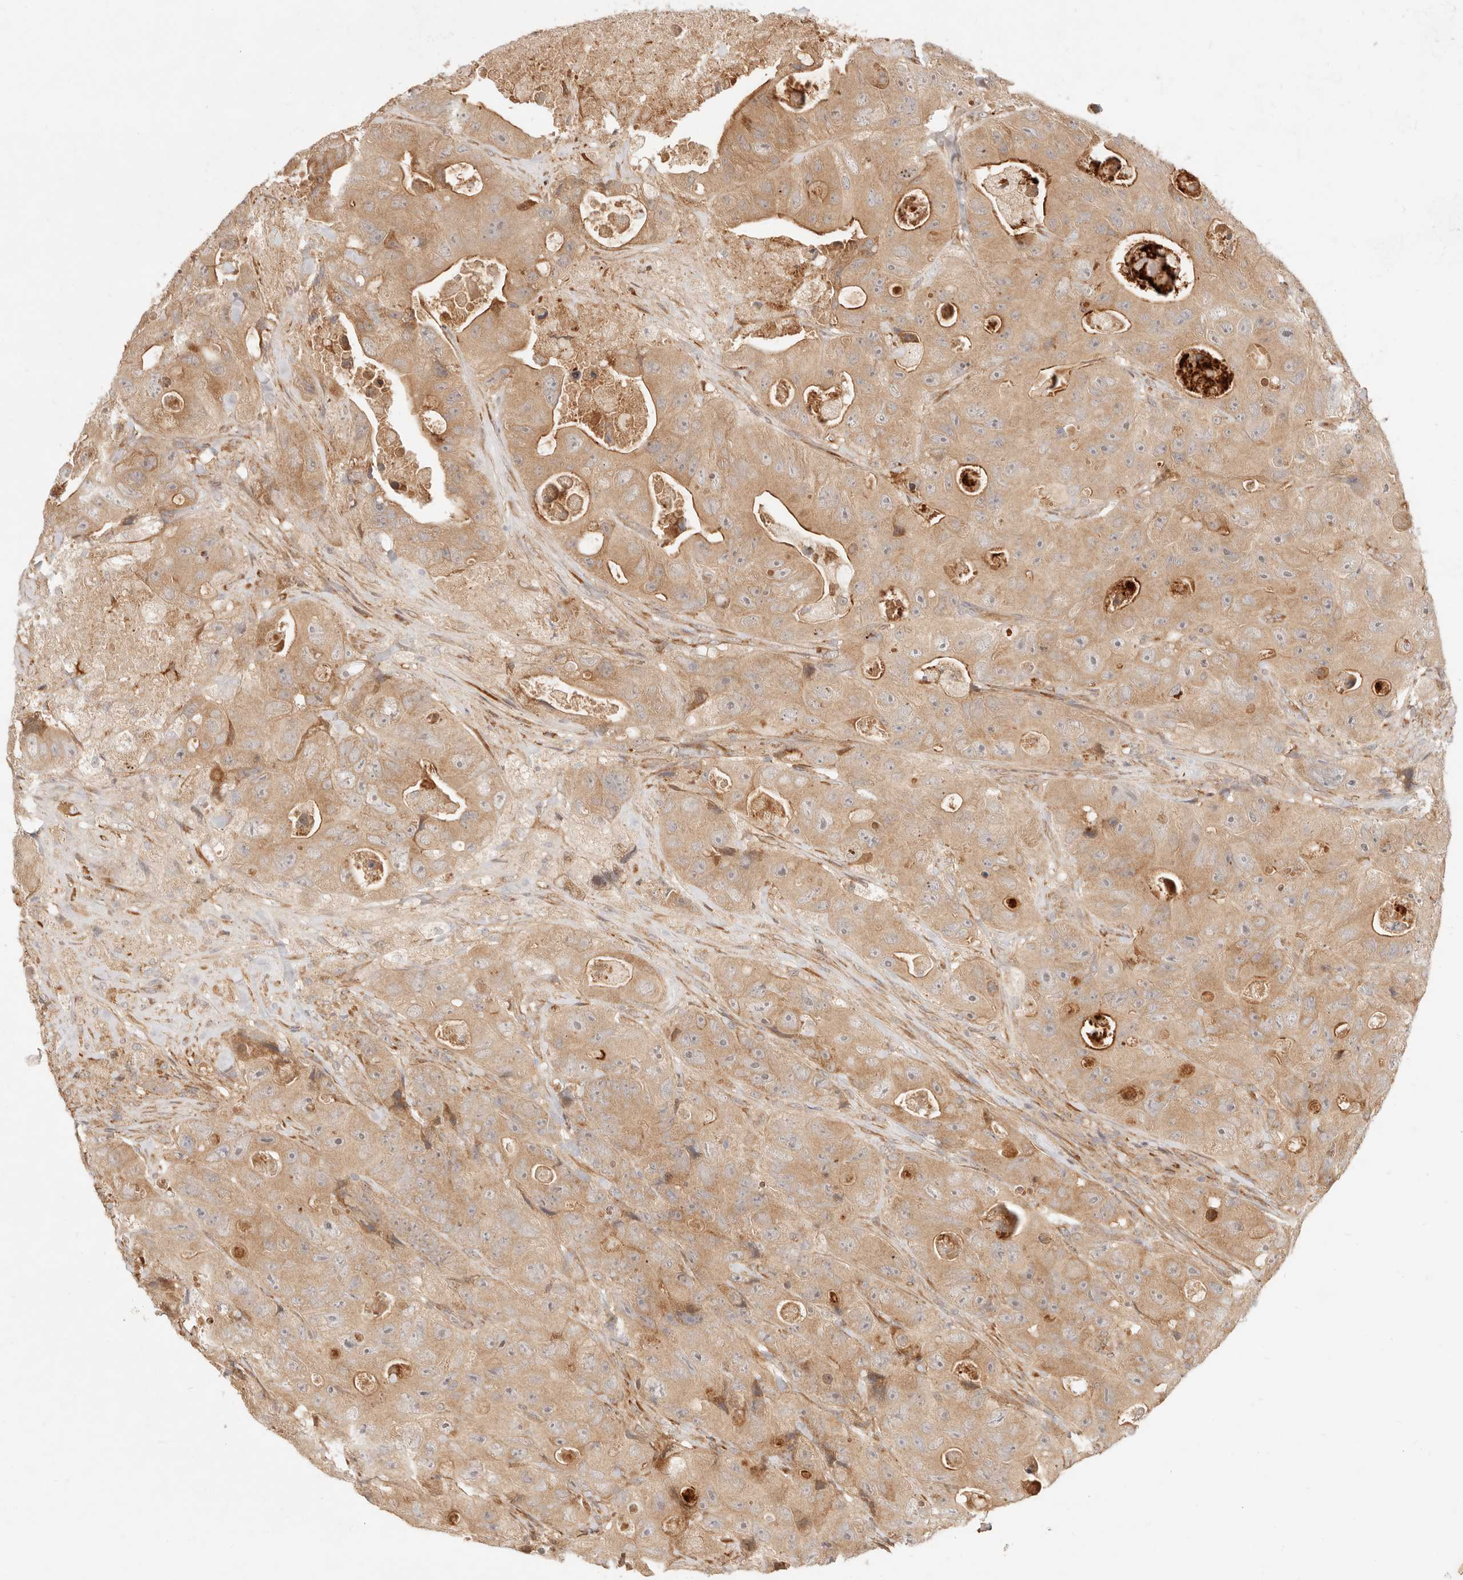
{"staining": {"intensity": "moderate", "quantity": ">75%", "location": "cytoplasmic/membranous"}, "tissue": "colorectal cancer", "cell_type": "Tumor cells", "image_type": "cancer", "snomed": [{"axis": "morphology", "description": "Adenocarcinoma, NOS"}, {"axis": "topography", "description": "Colon"}], "caption": "Immunohistochemistry (IHC) staining of colorectal adenocarcinoma, which exhibits medium levels of moderate cytoplasmic/membranous positivity in about >75% of tumor cells indicating moderate cytoplasmic/membranous protein staining. The staining was performed using DAB (3,3'-diaminobenzidine) (brown) for protein detection and nuclei were counterstained in hematoxylin (blue).", "gene": "UBXN10", "patient": {"sex": "female", "age": 46}}